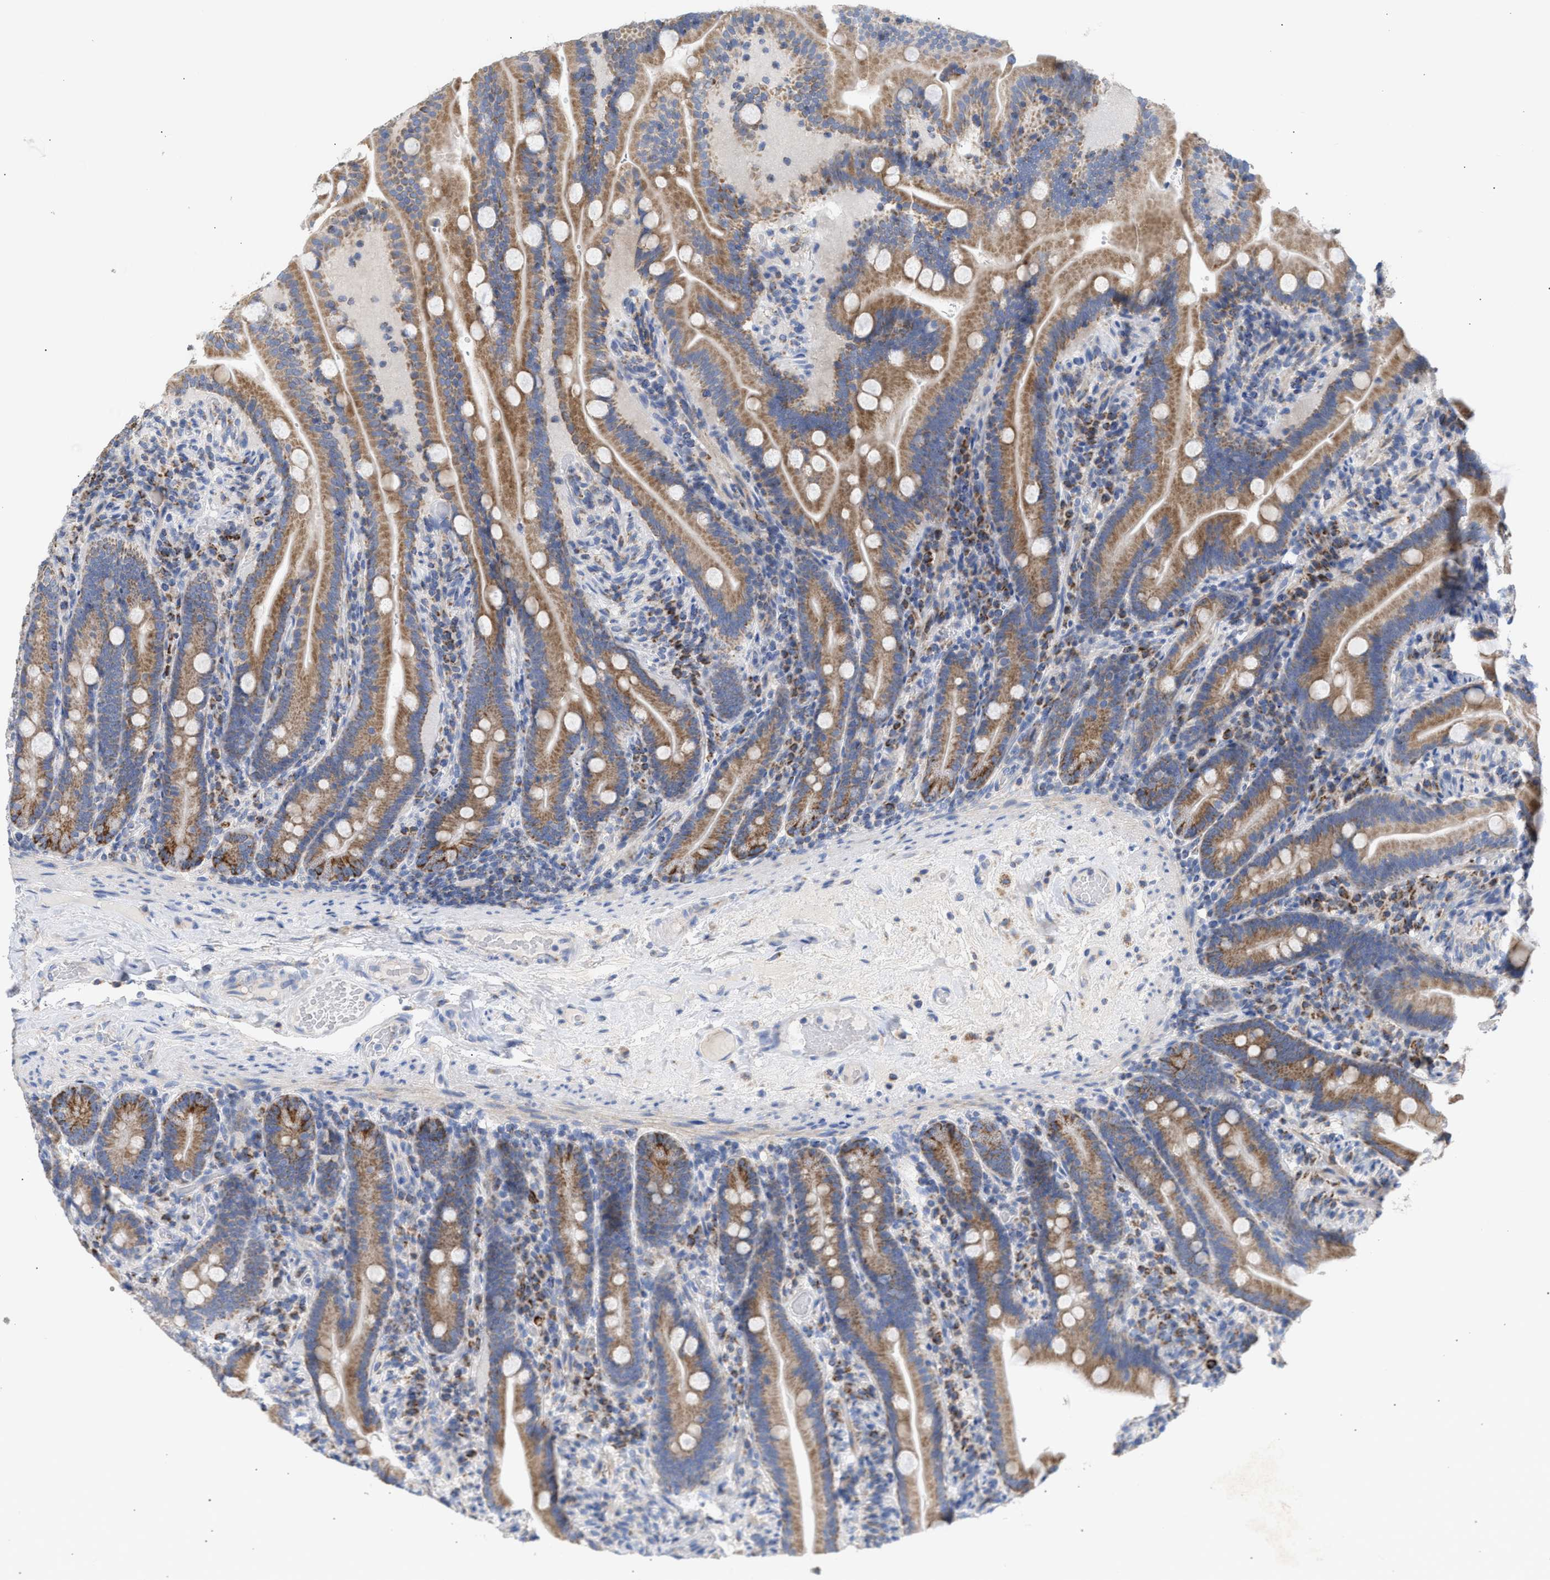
{"staining": {"intensity": "moderate", "quantity": ">75%", "location": "cytoplasmic/membranous"}, "tissue": "duodenum", "cell_type": "Glandular cells", "image_type": "normal", "snomed": [{"axis": "morphology", "description": "Normal tissue, NOS"}, {"axis": "topography", "description": "Duodenum"}], "caption": "Immunohistochemical staining of unremarkable duodenum shows >75% levels of moderate cytoplasmic/membranous protein positivity in approximately >75% of glandular cells.", "gene": "ACOT13", "patient": {"sex": "male", "age": 54}}